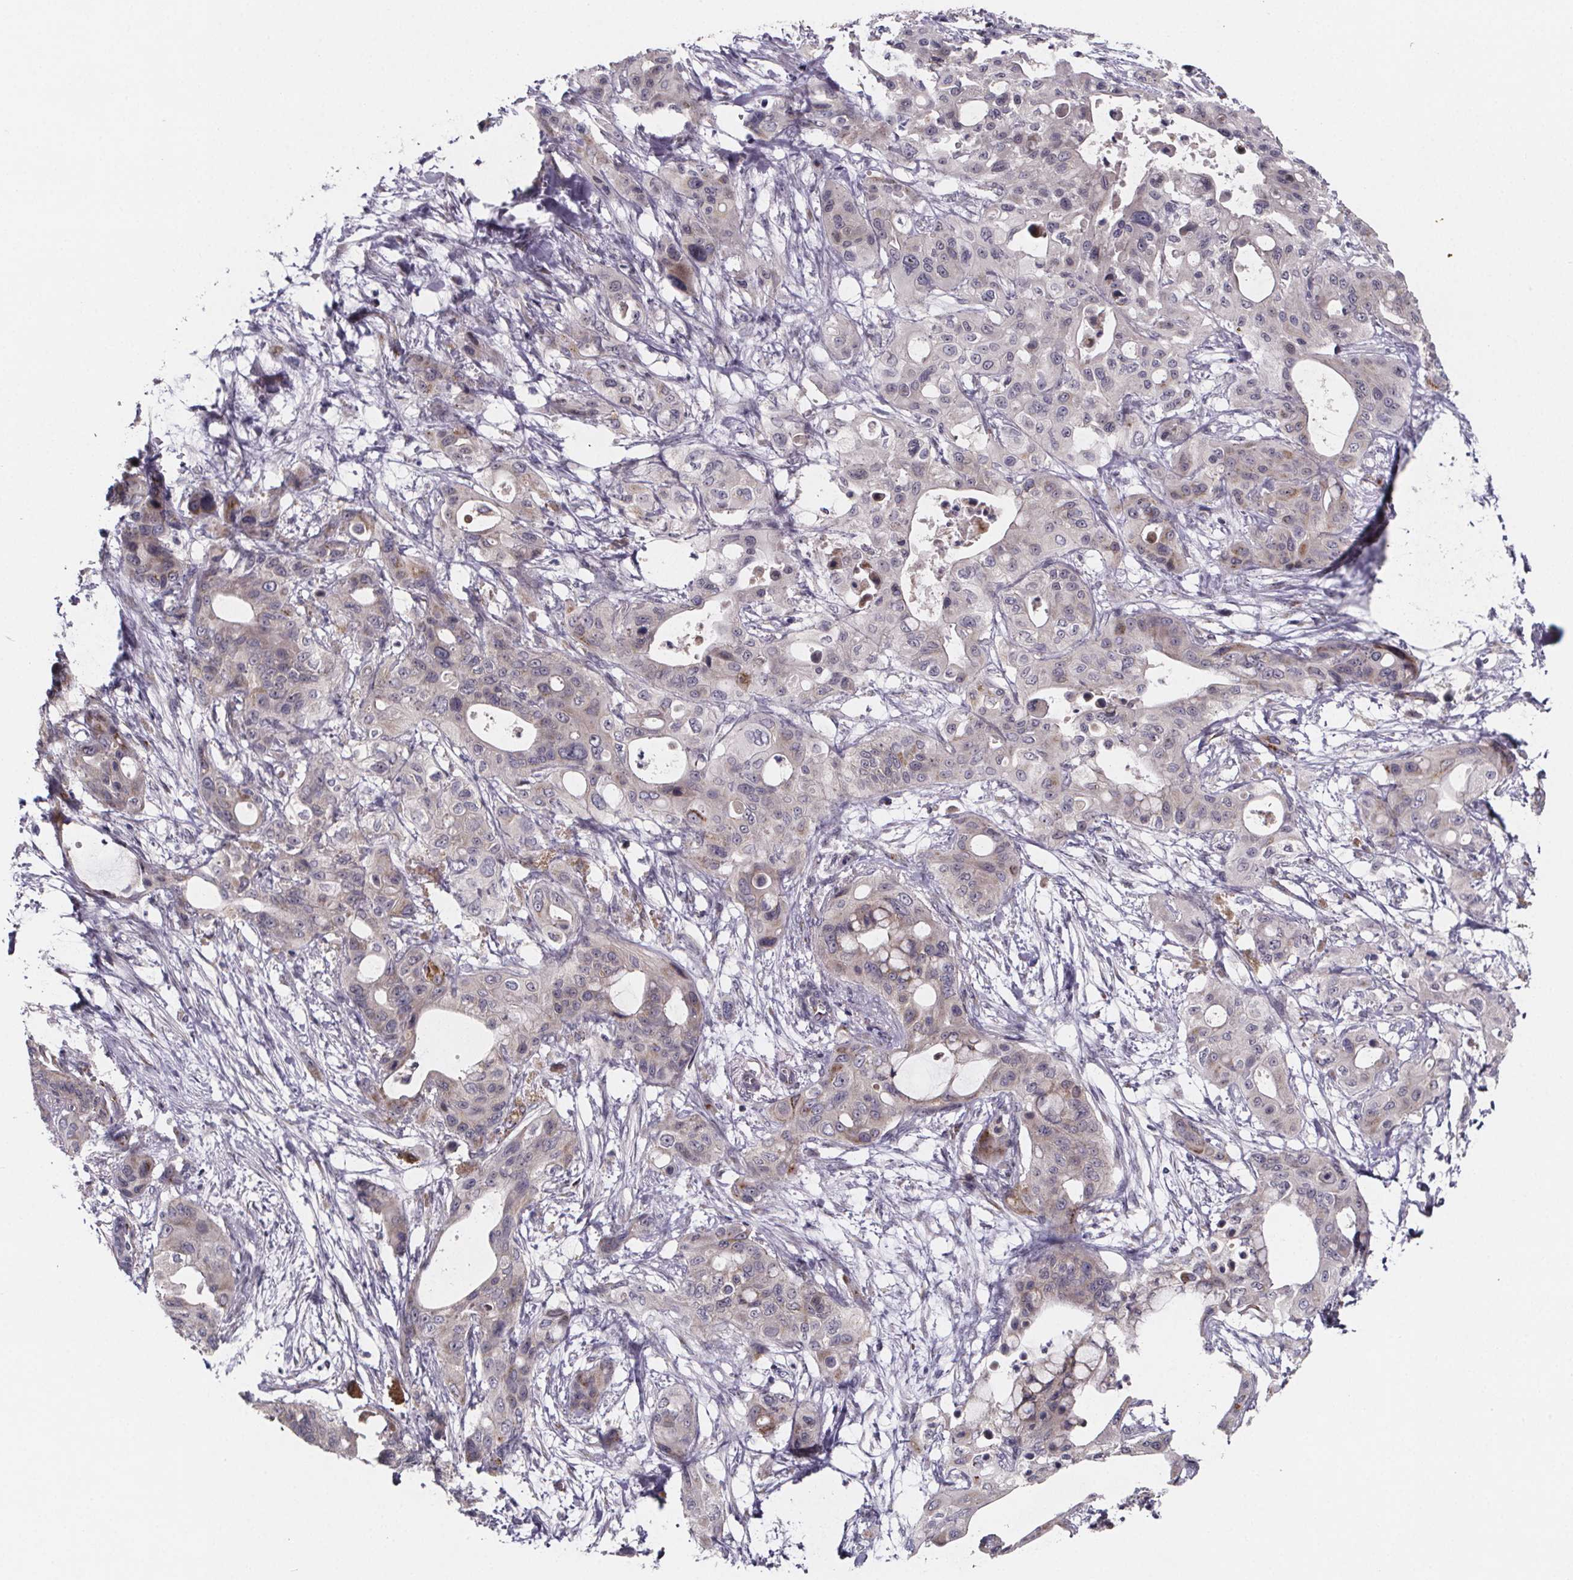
{"staining": {"intensity": "weak", "quantity": "<25%", "location": "cytoplasmic/membranous"}, "tissue": "pancreatic cancer", "cell_type": "Tumor cells", "image_type": "cancer", "snomed": [{"axis": "morphology", "description": "Adenocarcinoma, NOS"}, {"axis": "topography", "description": "Pancreas"}], "caption": "High power microscopy micrograph of an IHC photomicrograph of pancreatic adenocarcinoma, revealing no significant expression in tumor cells.", "gene": "NDST1", "patient": {"sex": "male", "age": 71}}